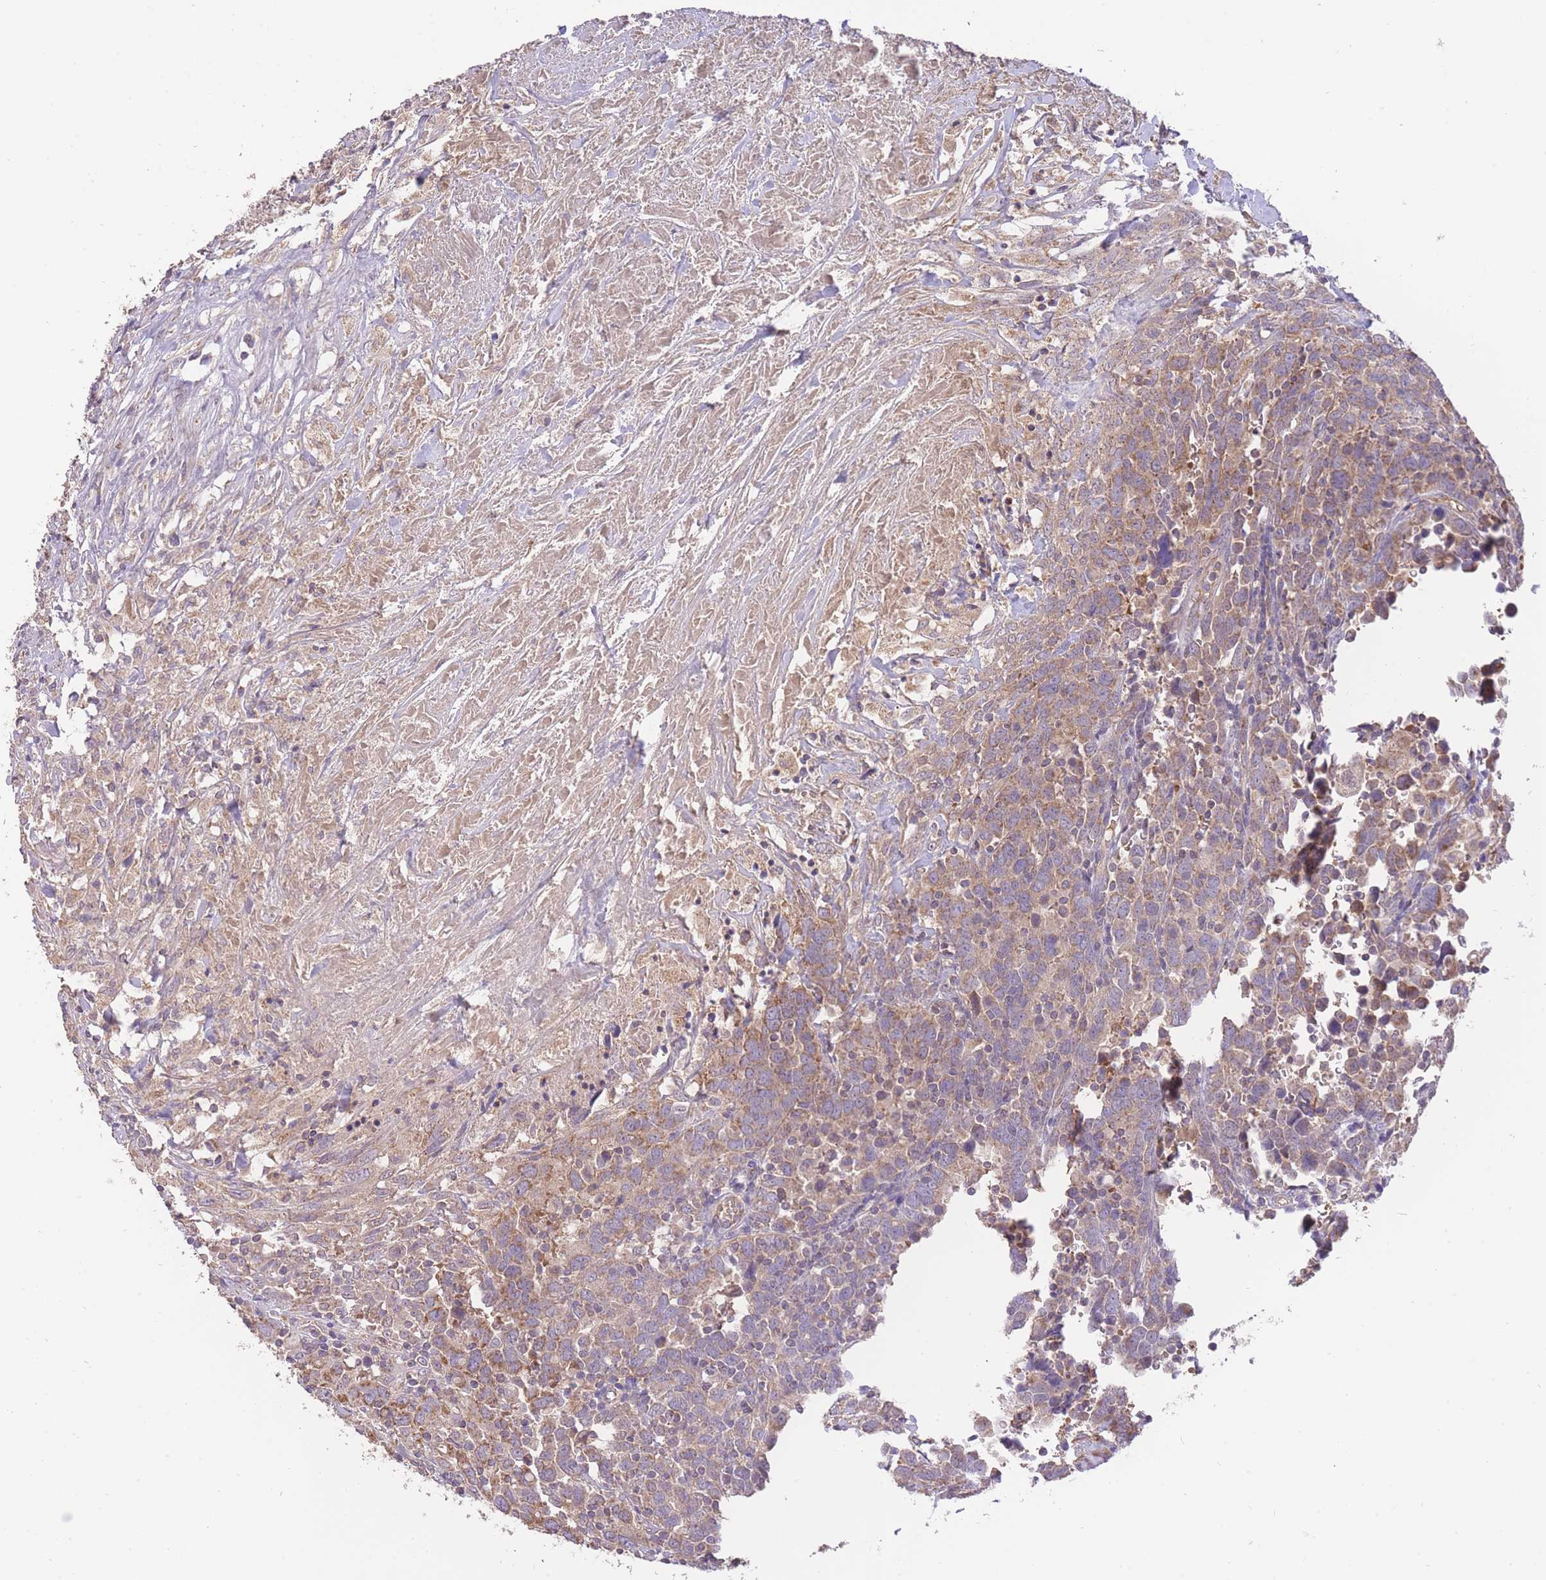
{"staining": {"intensity": "moderate", "quantity": ">75%", "location": "cytoplasmic/membranous"}, "tissue": "urothelial cancer", "cell_type": "Tumor cells", "image_type": "cancer", "snomed": [{"axis": "morphology", "description": "Urothelial carcinoma, High grade"}, {"axis": "topography", "description": "Urinary bladder"}], "caption": "A brown stain highlights moderate cytoplasmic/membranous expression of a protein in human high-grade urothelial carcinoma tumor cells. The staining is performed using DAB (3,3'-diaminobenzidine) brown chromogen to label protein expression. The nuclei are counter-stained blue using hematoxylin.", "gene": "PREP", "patient": {"sex": "male", "age": 61}}